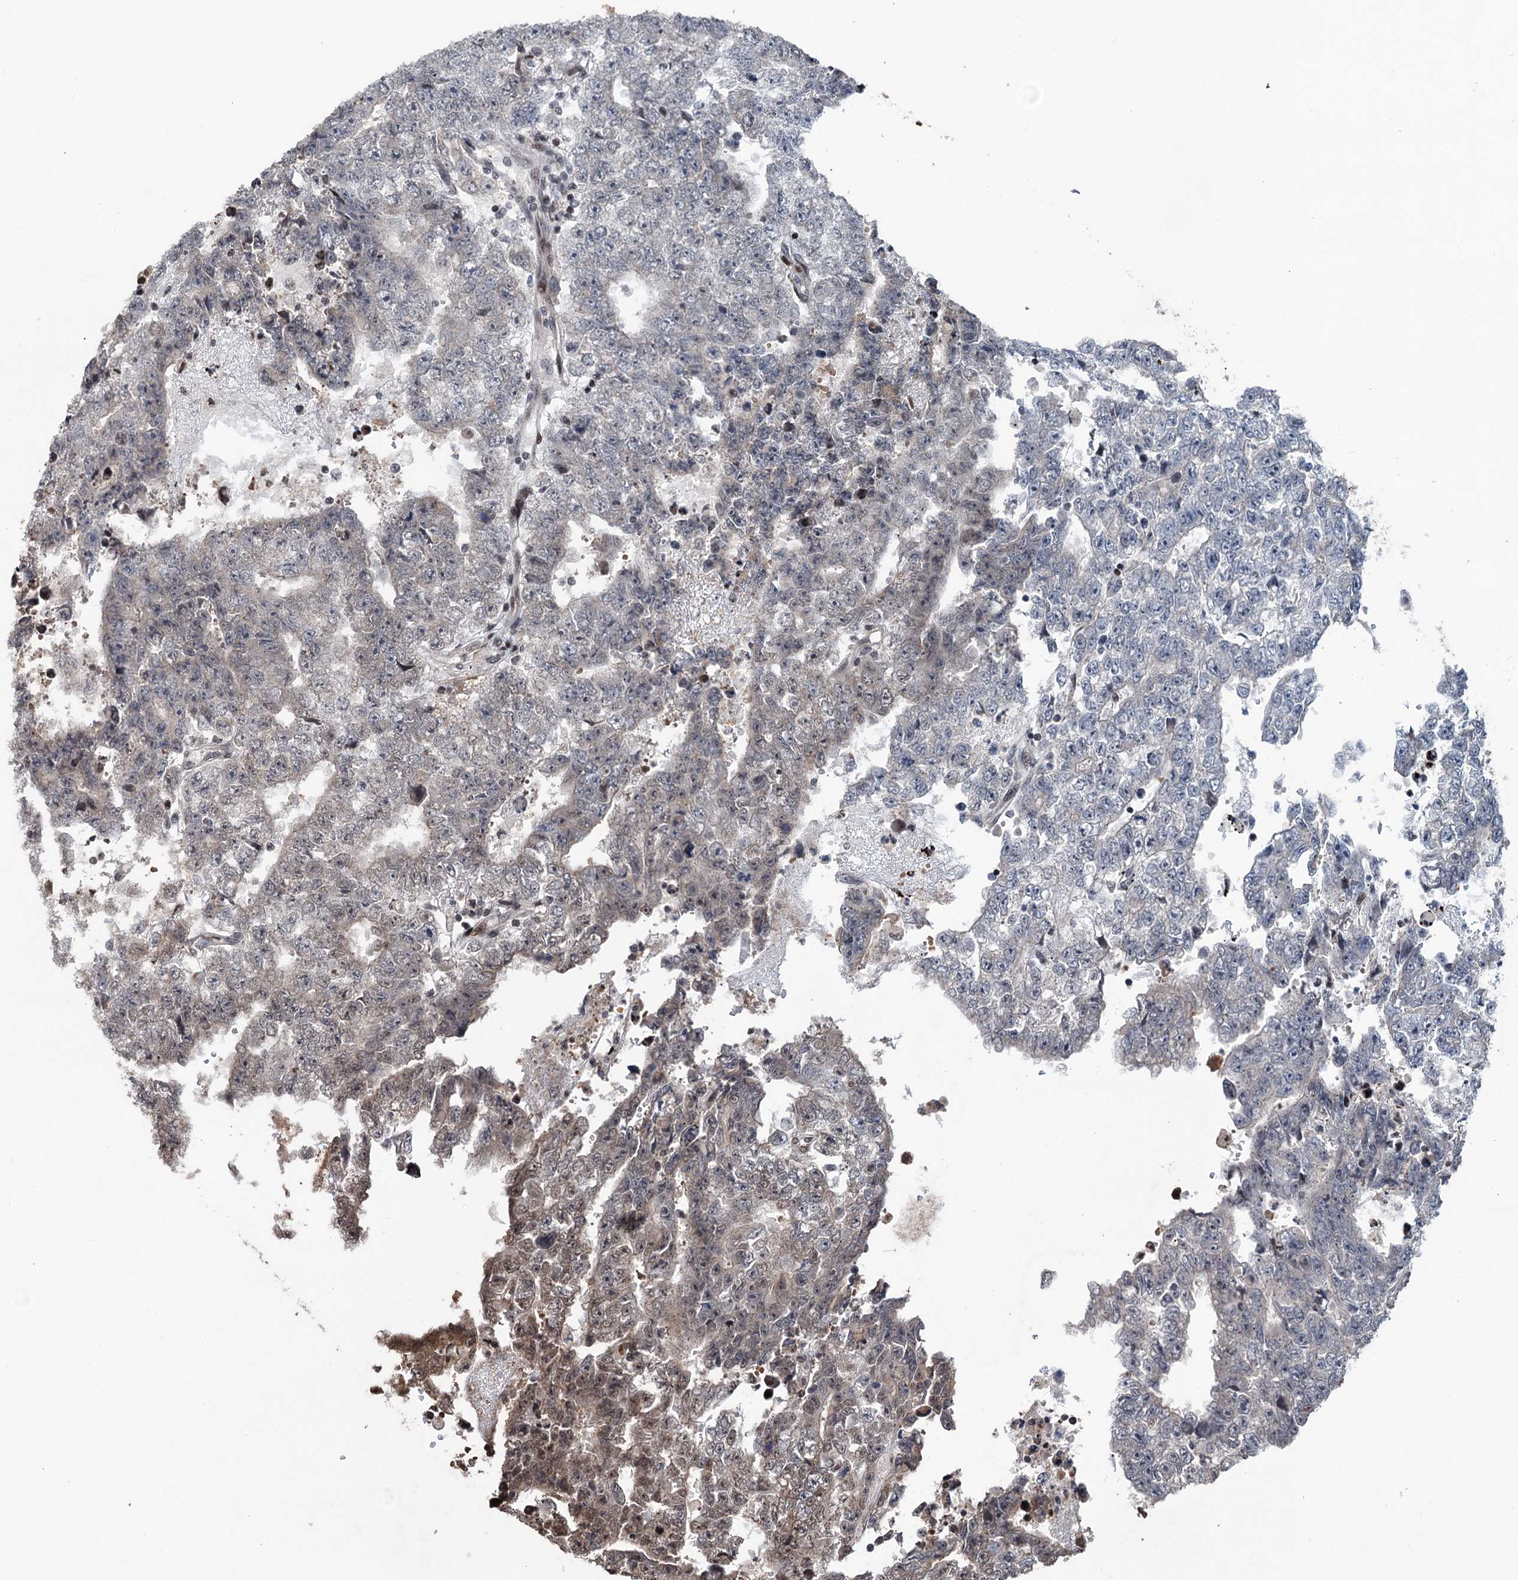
{"staining": {"intensity": "weak", "quantity": "<25%", "location": "cytoplasmic/membranous,nuclear"}, "tissue": "testis cancer", "cell_type": "Tumor cells", "image_type": "cancer", "snomed": [{"axis": "morphology", "description": "Carcinoma, Embryonal, NOS"}, {"axis": "topography", "description": "Testis"}], "caption": "Tumor cells are negative for protein expression in human testis embryonal carcinoma.", "gene": "EYA4", "patient": {"sex": "male", "age": 25}}